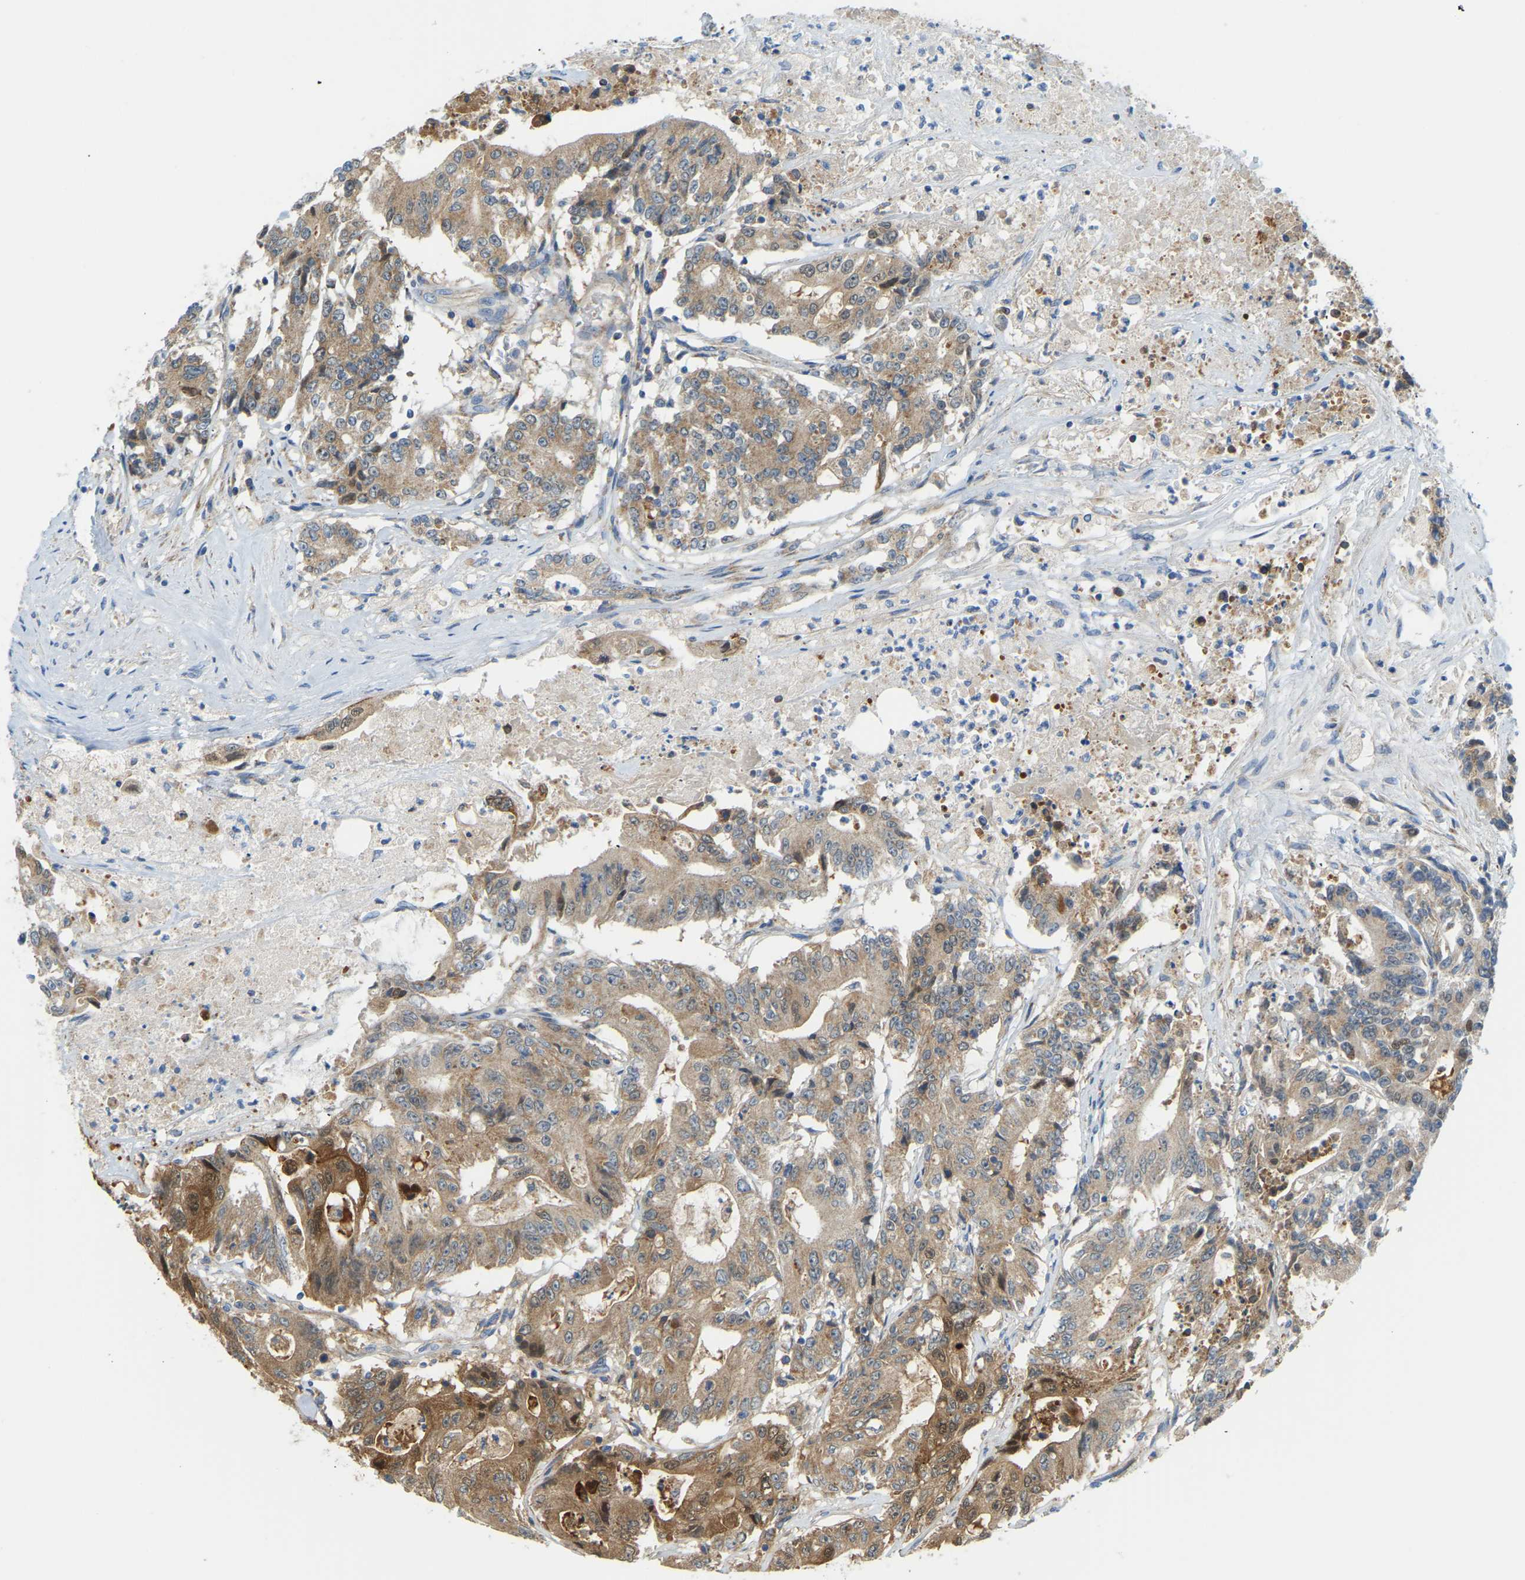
{"staining": {"intensity": "moderate", "quantity": "25%-75%", "location": "cytoplasmic/membranous"}, "tissue": "colorectal cancer", "cell_type": "Tumor cells", "image_type": "cancer", "snomed": [{"axis": "morphology", "description": "Adenocarcinoma, NOS"}, {"axis": "topography", "description": "Colon"}], "caption": "Immunohistochemical staining of colorectal adenocarcinoma demonstrates medium levels of moderate cytoplasmic/membranous protein staining in approximately 25%-75% of tumor cells.", "gene": "GDA", "patient": {"sex": "female", "age": 77}}